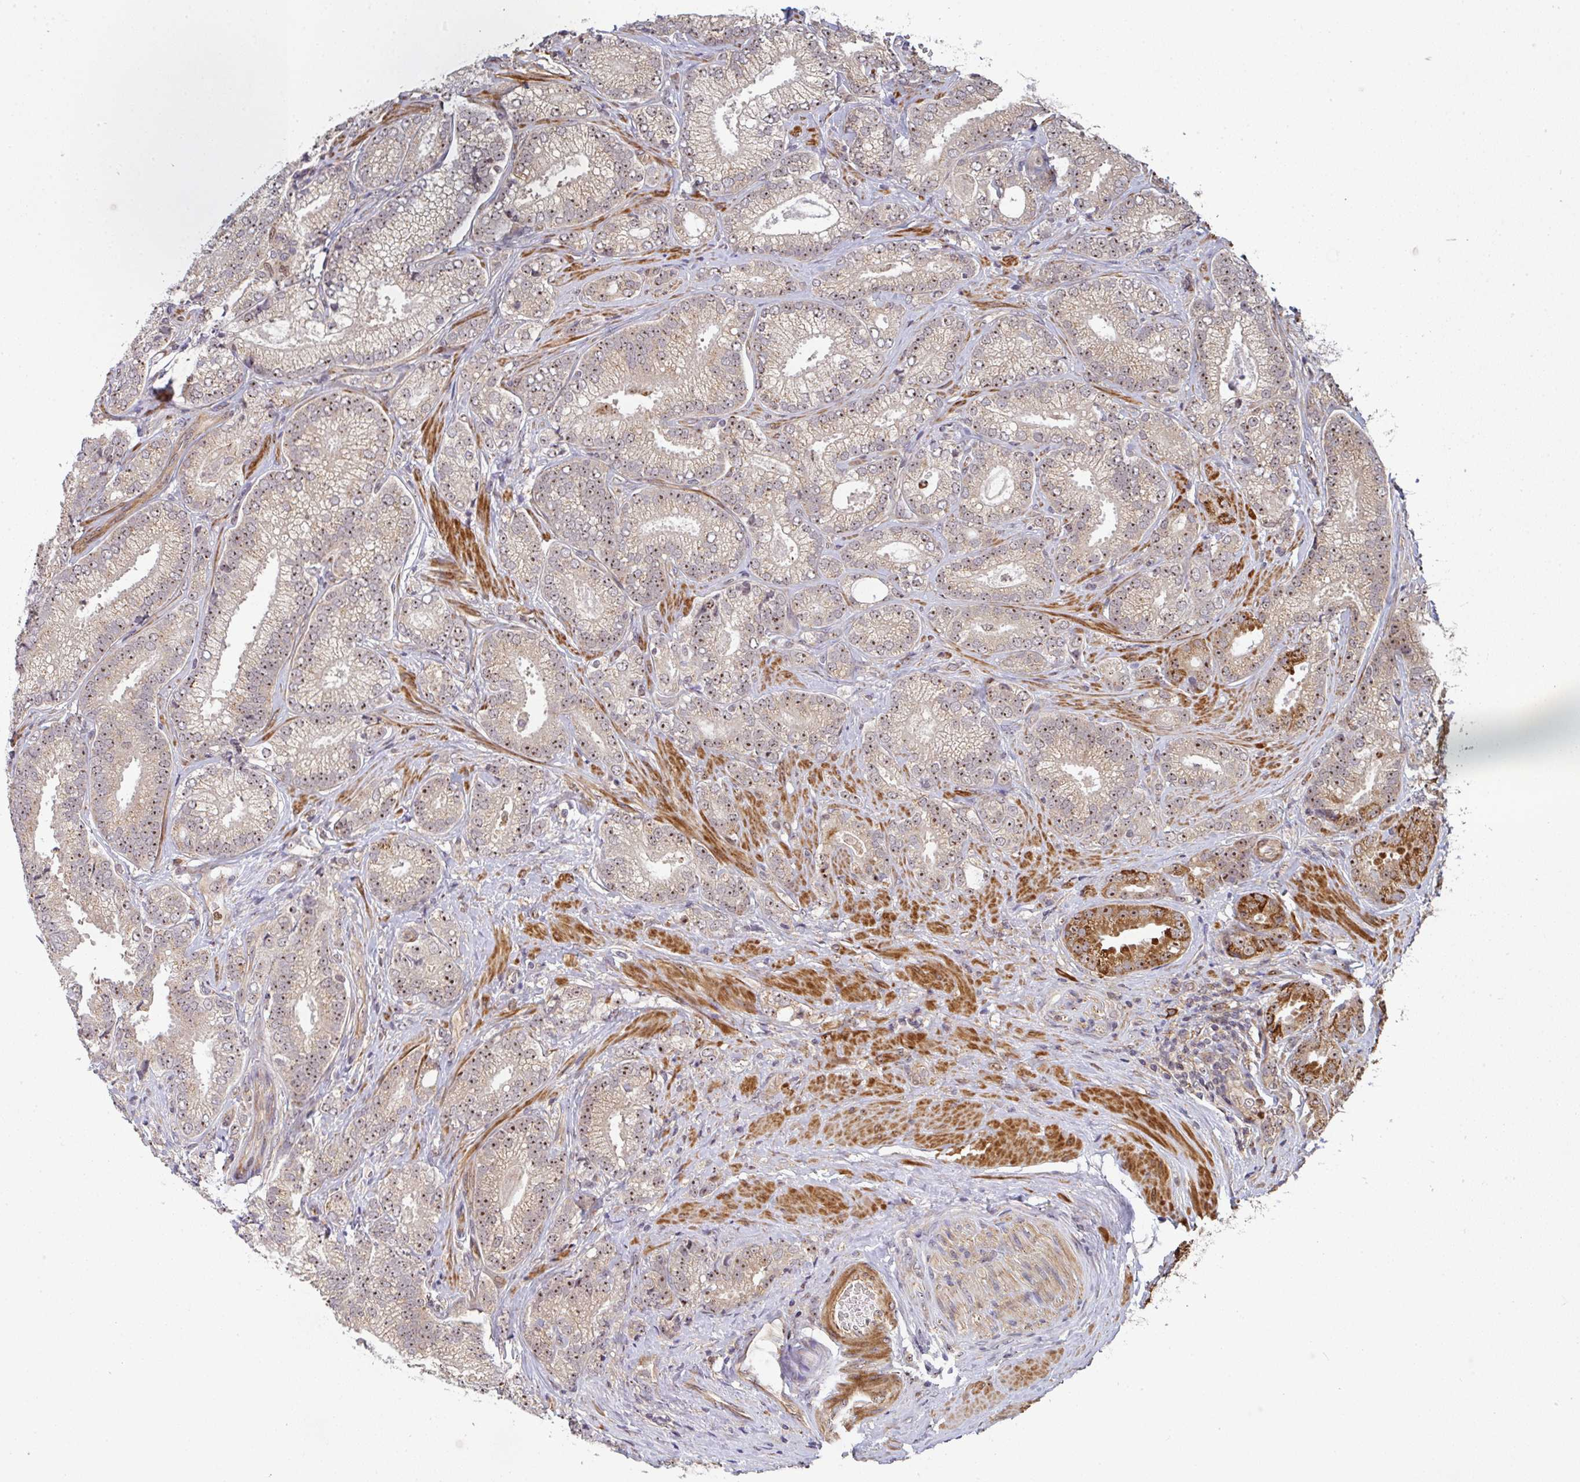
{"staining": {"intensity": "moderate", "quantity": ">75%", "location": "cytoplasmic/membranous,nuclear"}, "tissue": "prostate cancer", "cell_type": "Tumor cells", "image_type": "cancer", "snomed": [{"axis": "morphology", "description": "Adenocarcinoma, Low grade"}, {"axis": "topography", "description": "Prostate"}], "caption": "This micrograph displays immunohistochemistry staining of human prostate cancer (adenocarcinoma (low-grade)), with medium moderate cytoplasmic/membranous and nuclear expression in about >75% of tumor cells.", "gene": "SIMC1", "patient": {"sex": "male", "age": 63}}